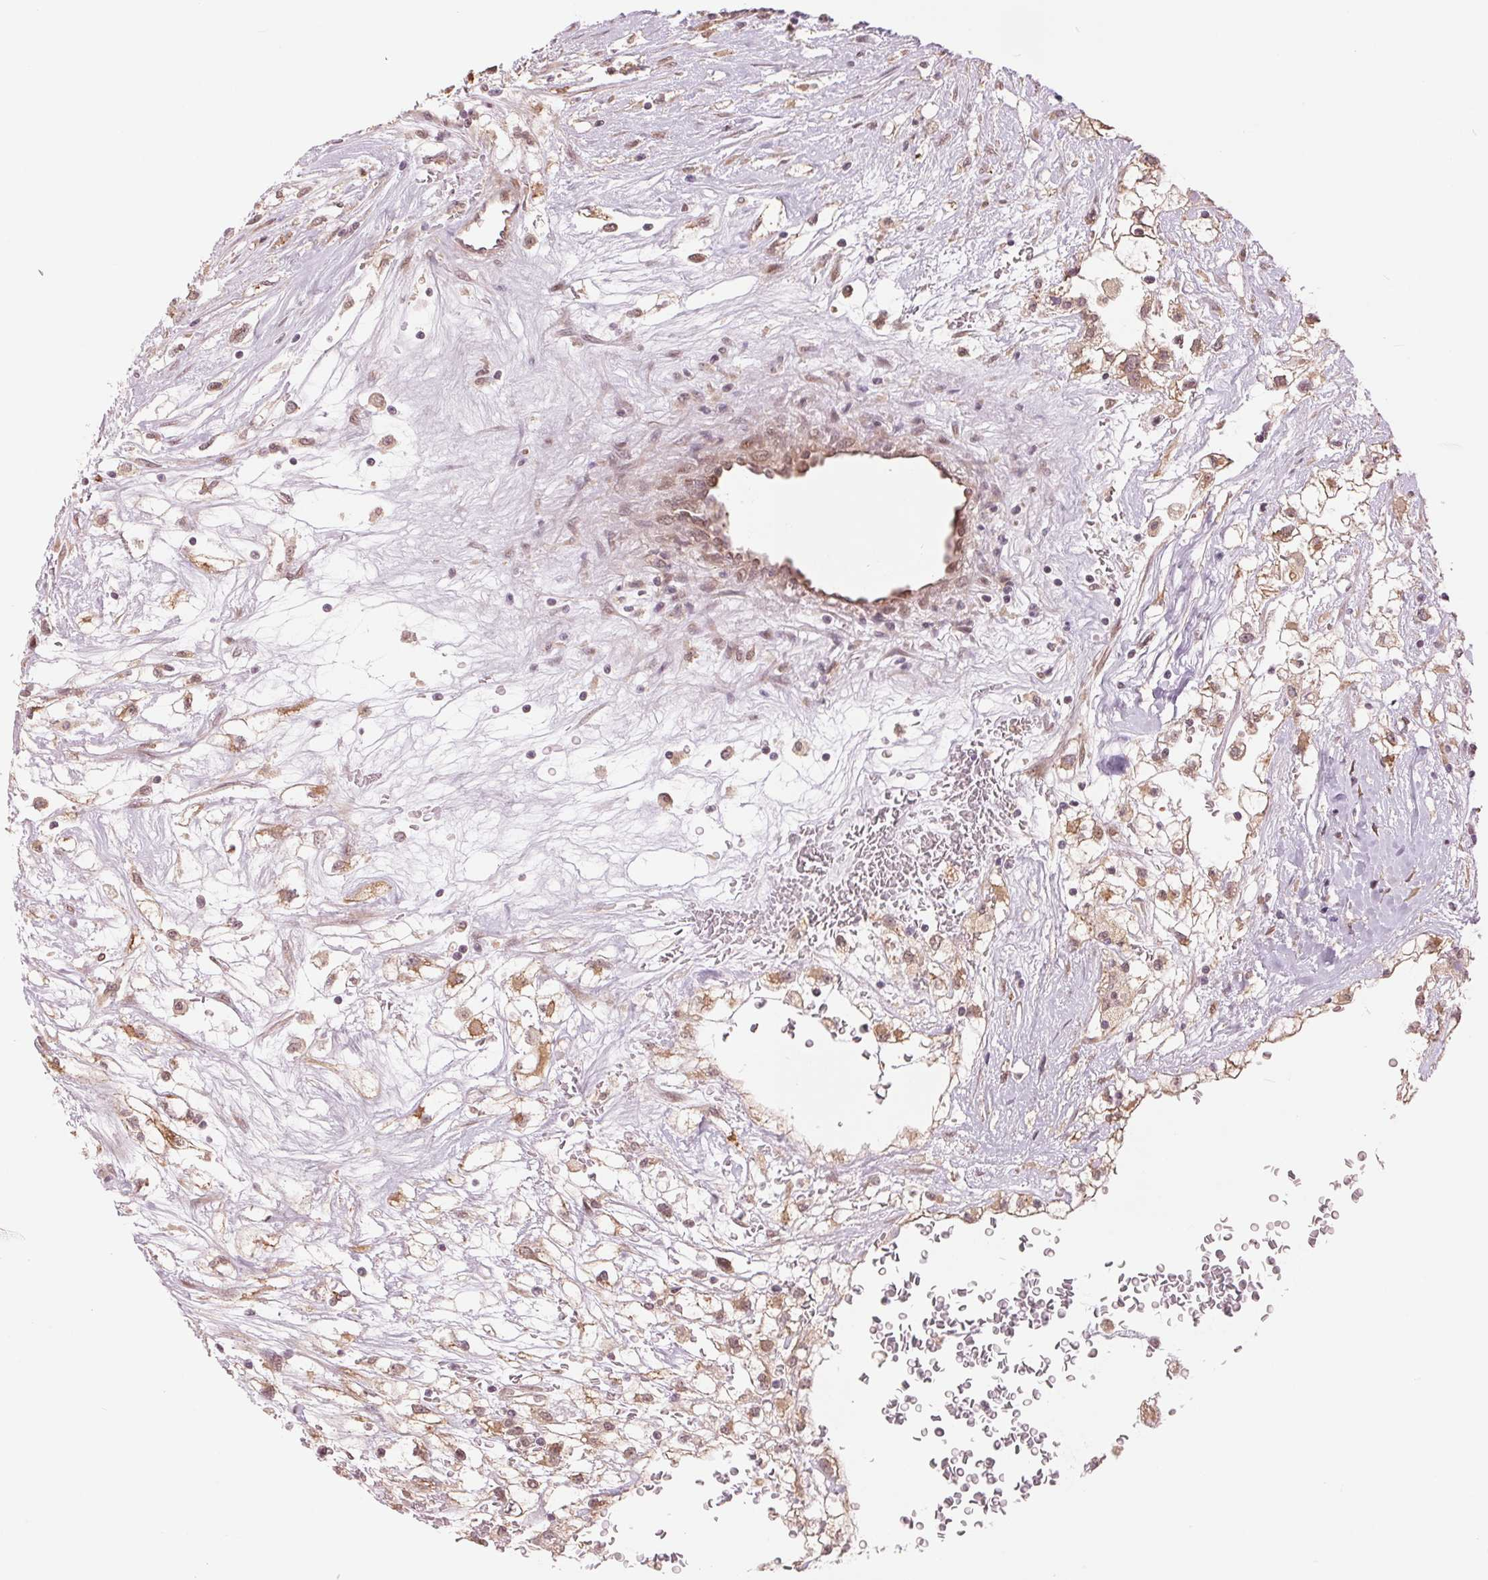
{"staining": {"intensity": "moderate", "quantity": ">75%", "location": "cytoplasmic/membranous,nuclear"}, "tissue": "renal cancer", "cell_type": "Tumor cells", "image_type": "cancer", "snomed": [{"axis": "morphology", "description": "Adenocarcinoma, NOS"}, {"axis": "topography", "description": "Kidney"}], "caption": "IHC image of neoplastic tissue: human renal adenocarcinoma stained using IHC shows medium levels of moderate protein expression localized specifically in the cytoplasmic/membranous and nuclear of tumor cells, appearing as a cytoplasmic/membranous and nuclear brown color.", "gene": "ERI3", "patient": {"sex": "male", "age": 59}}